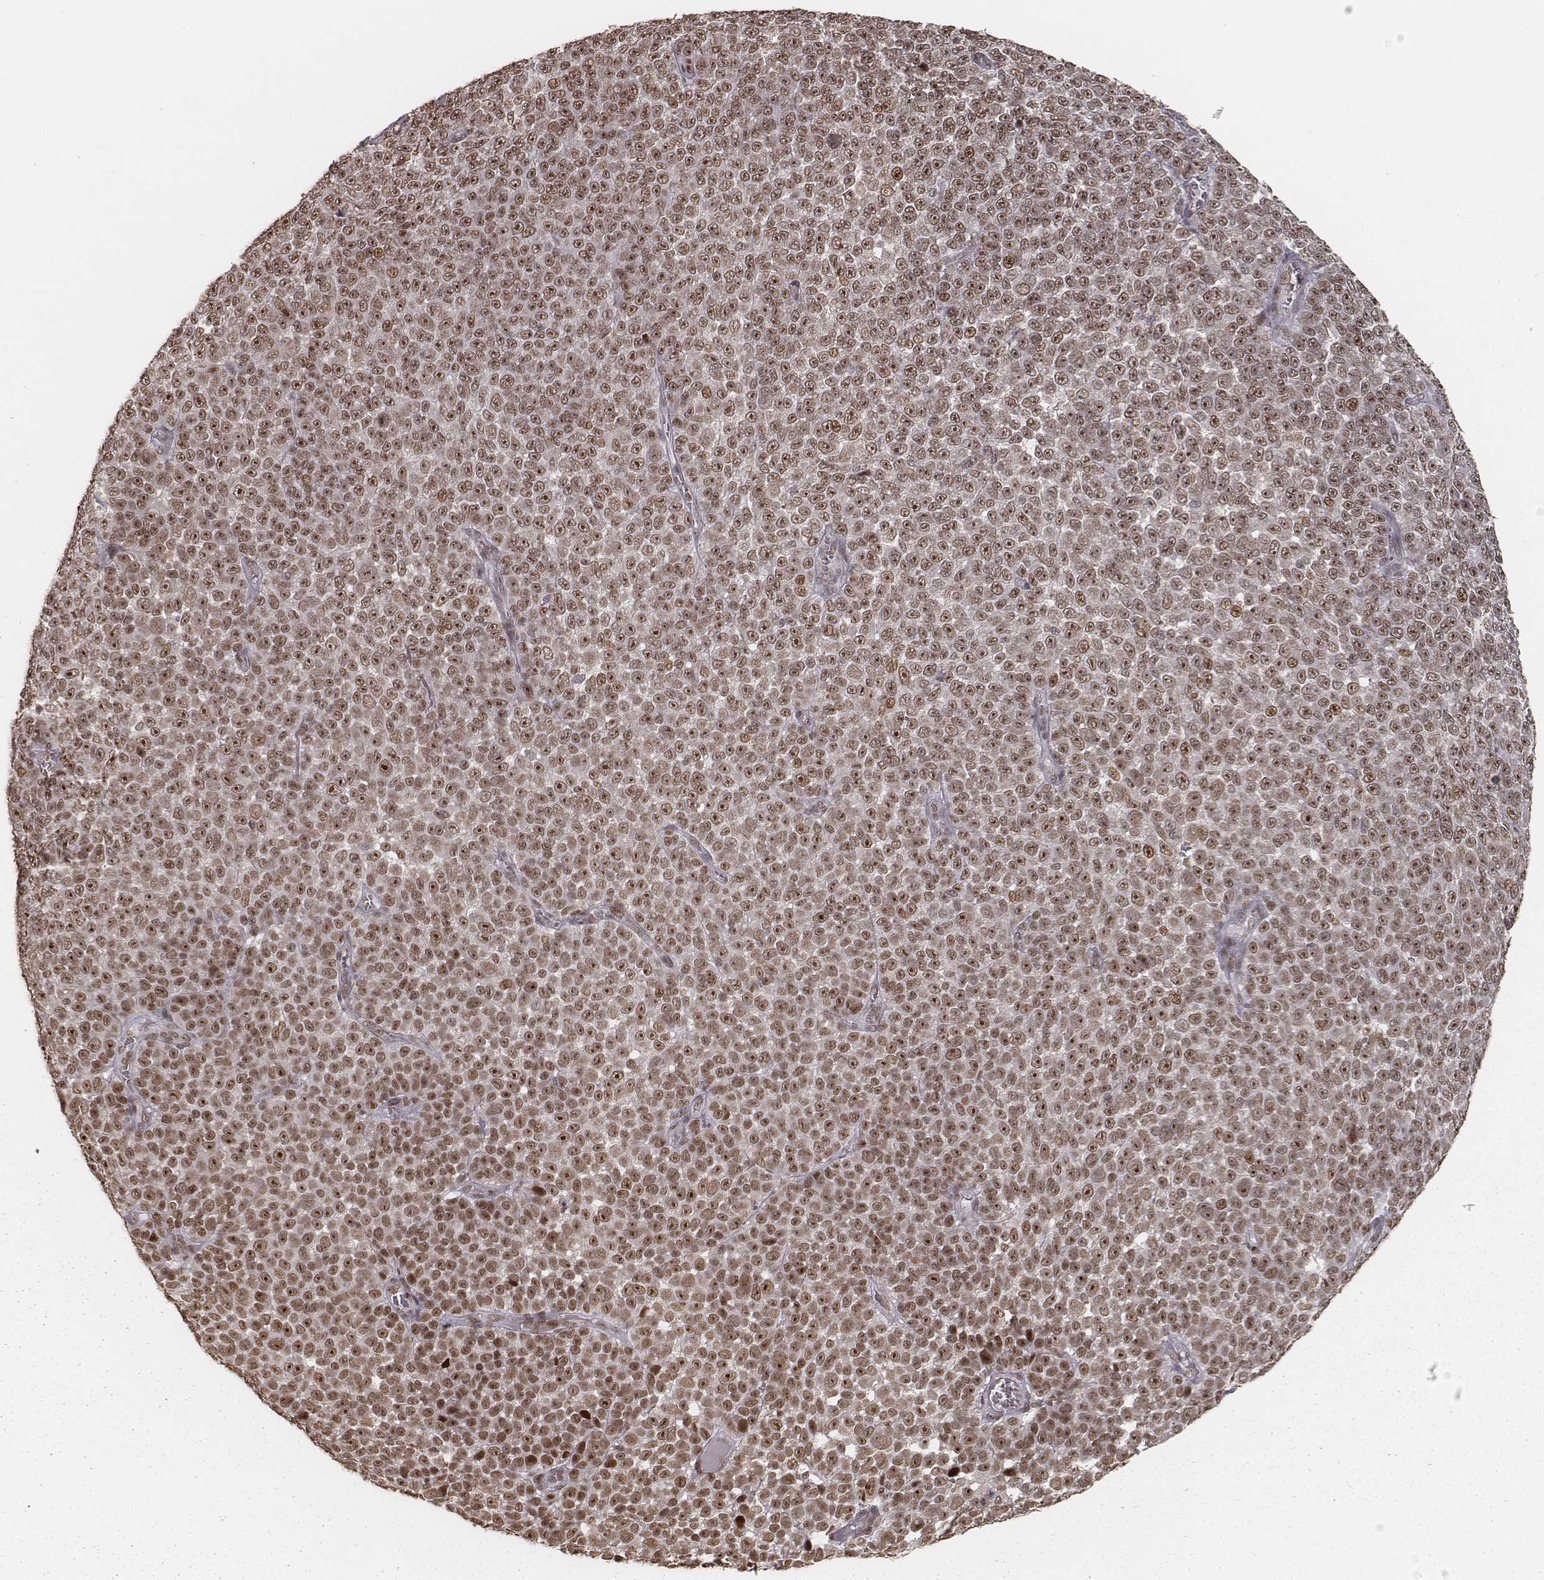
{"staining": {"intensity": "moderate", "quantity": ">75%", "location": "nuclear"}, "tissue": "melanoma", "cell_type": "Tumor cells", "image_type": "cancer", "snomed": [{"axis": "morphology", "description": "Malignant melanoma, NOS"}, {"axis": "topography", "description": "Skin"}], "caption": "Malignant melanoma stained for a protein exhibits moderate nuclear positivity in tumor cells.", "gene": "HMGA2", "patient": {"sex": "female", "age": 95}}